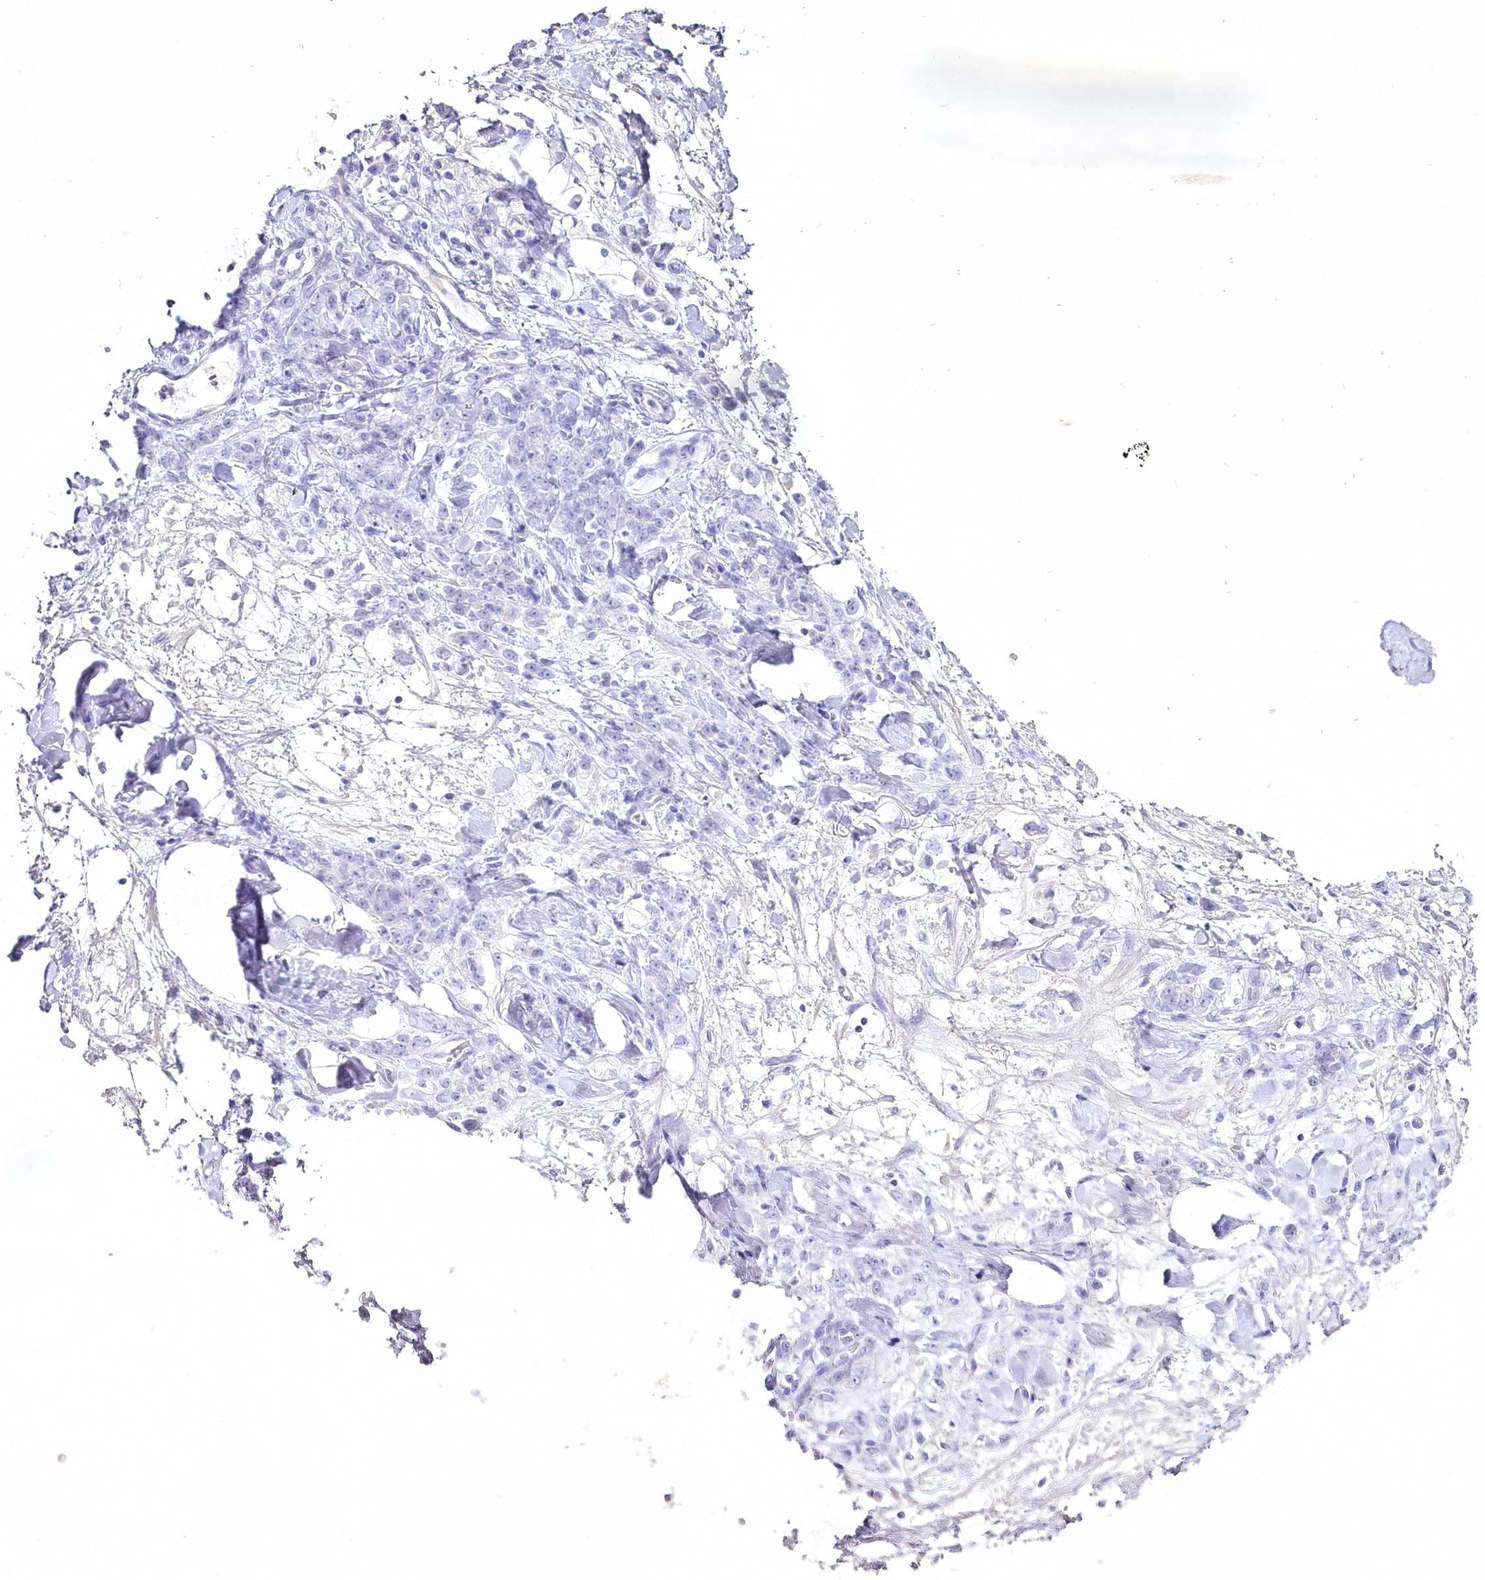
{"staining": {"intensity": "negative", "quantity": "none", "location": "none"}, "tissue": "stomach cancer", "cell_type": "Tumor cells", "image_type": "cancer", "snomed": [{"axis": "morphology", "description": "Normal tissue, NOS"}, {"axis": "morphology", "description": "Adenocarcinoma, NOS"}, {"axis": "topography", "description": "Stomach"}], "caption": "High magnification brightfield microscopy of adenocarcinoma (stomach) stained with DAB (3,3'-diaminobenzidine) (brown) and counterstained with hematoxylin (blue): tumor cells show no significant positivity.", "gene": "MYOZ1", "patient": {"sex": "male", "age": 82}}